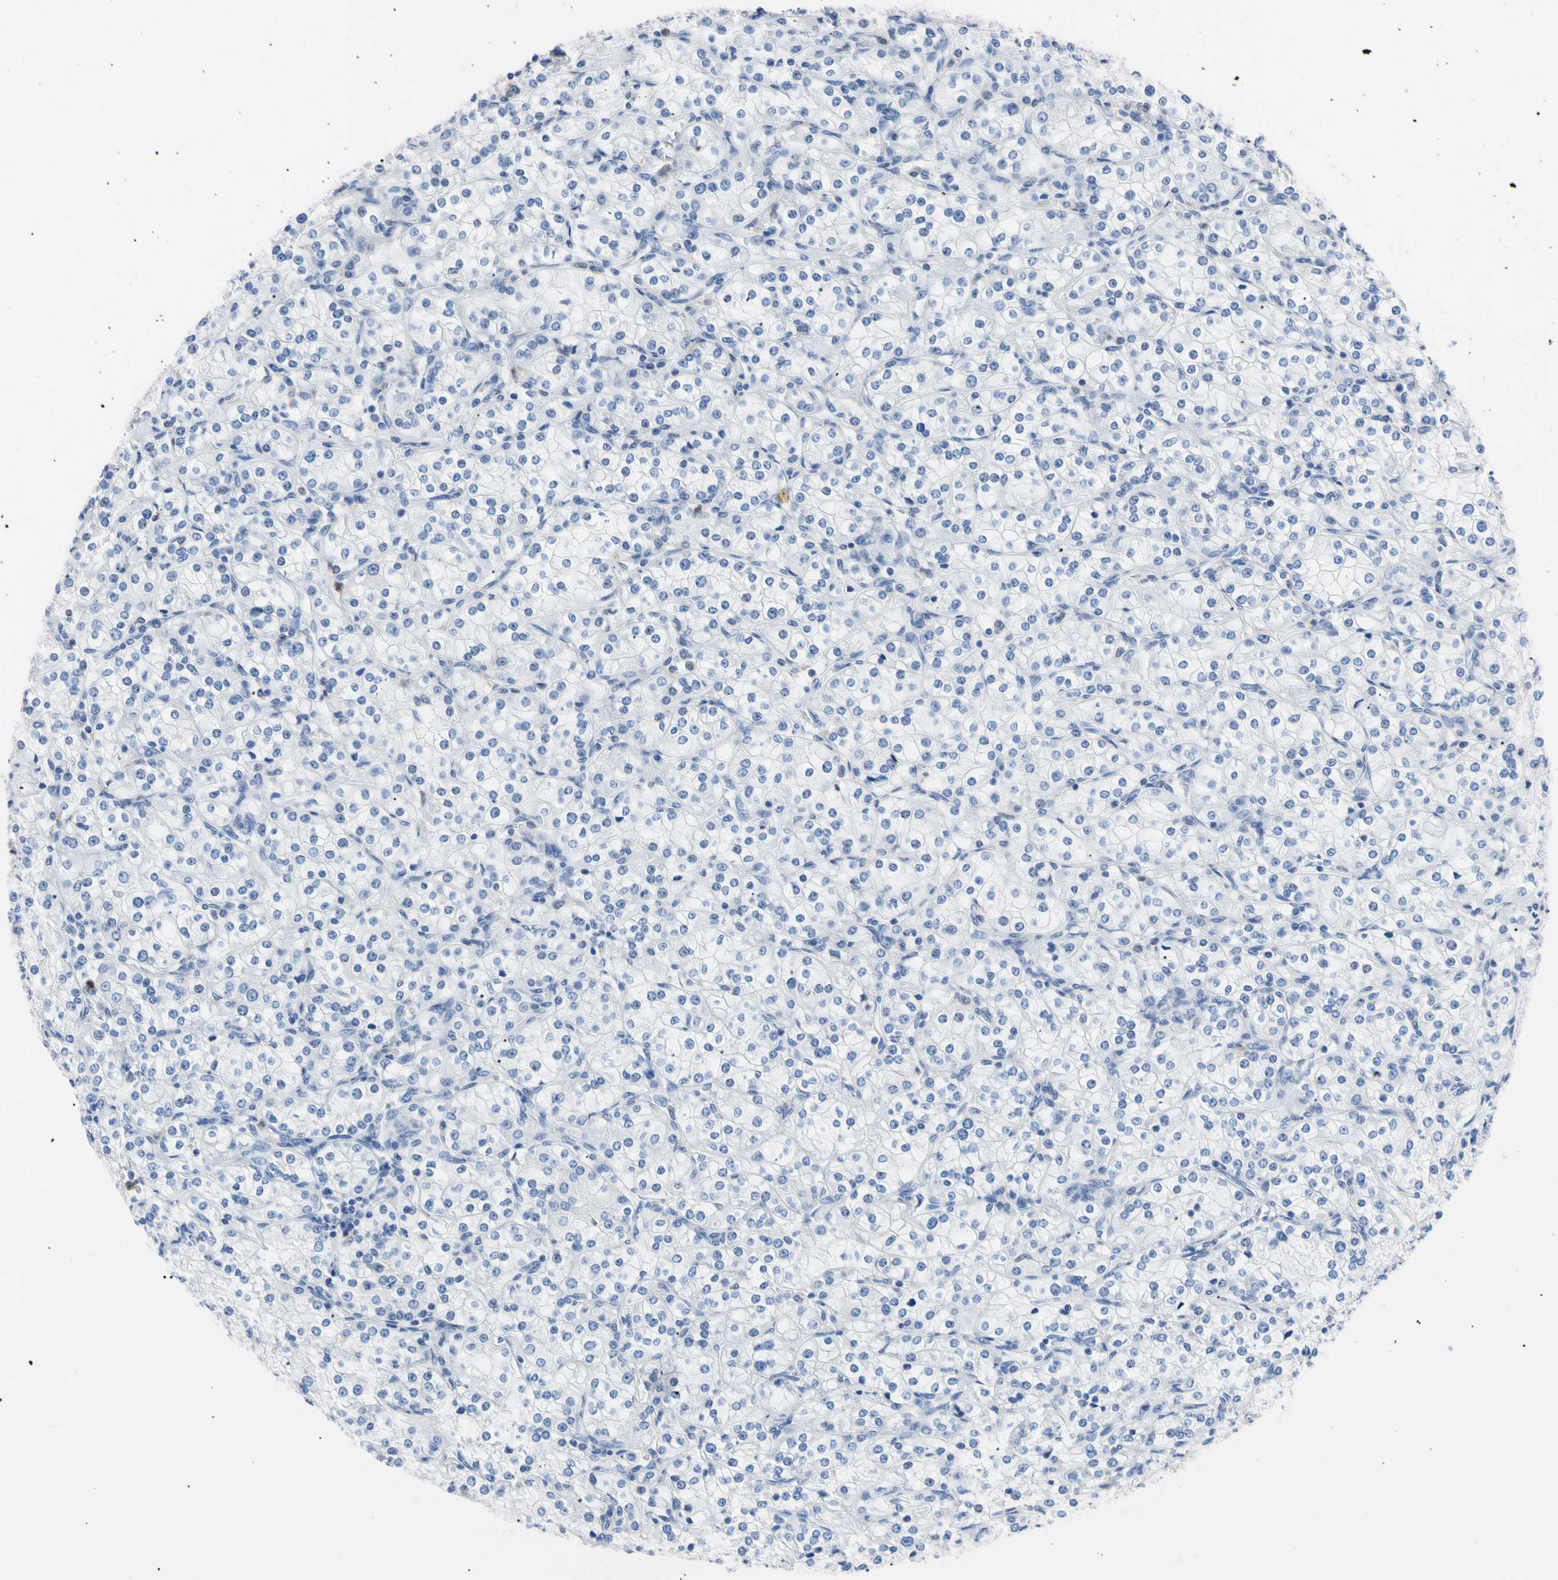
{"staining": {"intensity": "negative", "quantity": "none", "location": "none"}, "tissue": "renal cancer", "cell_type": "Tumor cells", "image_type": "cancer", "snomed": [{"axis": "morphology", "description": "Adenocarcinoma, NOS"}, {"axis": "topography", "description": "Kidney"}], "caption": "Tumor cells are negative for protein expression in human renal adenocarcinoma.", "gene": "NCF4", "patient": {"sex": "male", "age": 77}}